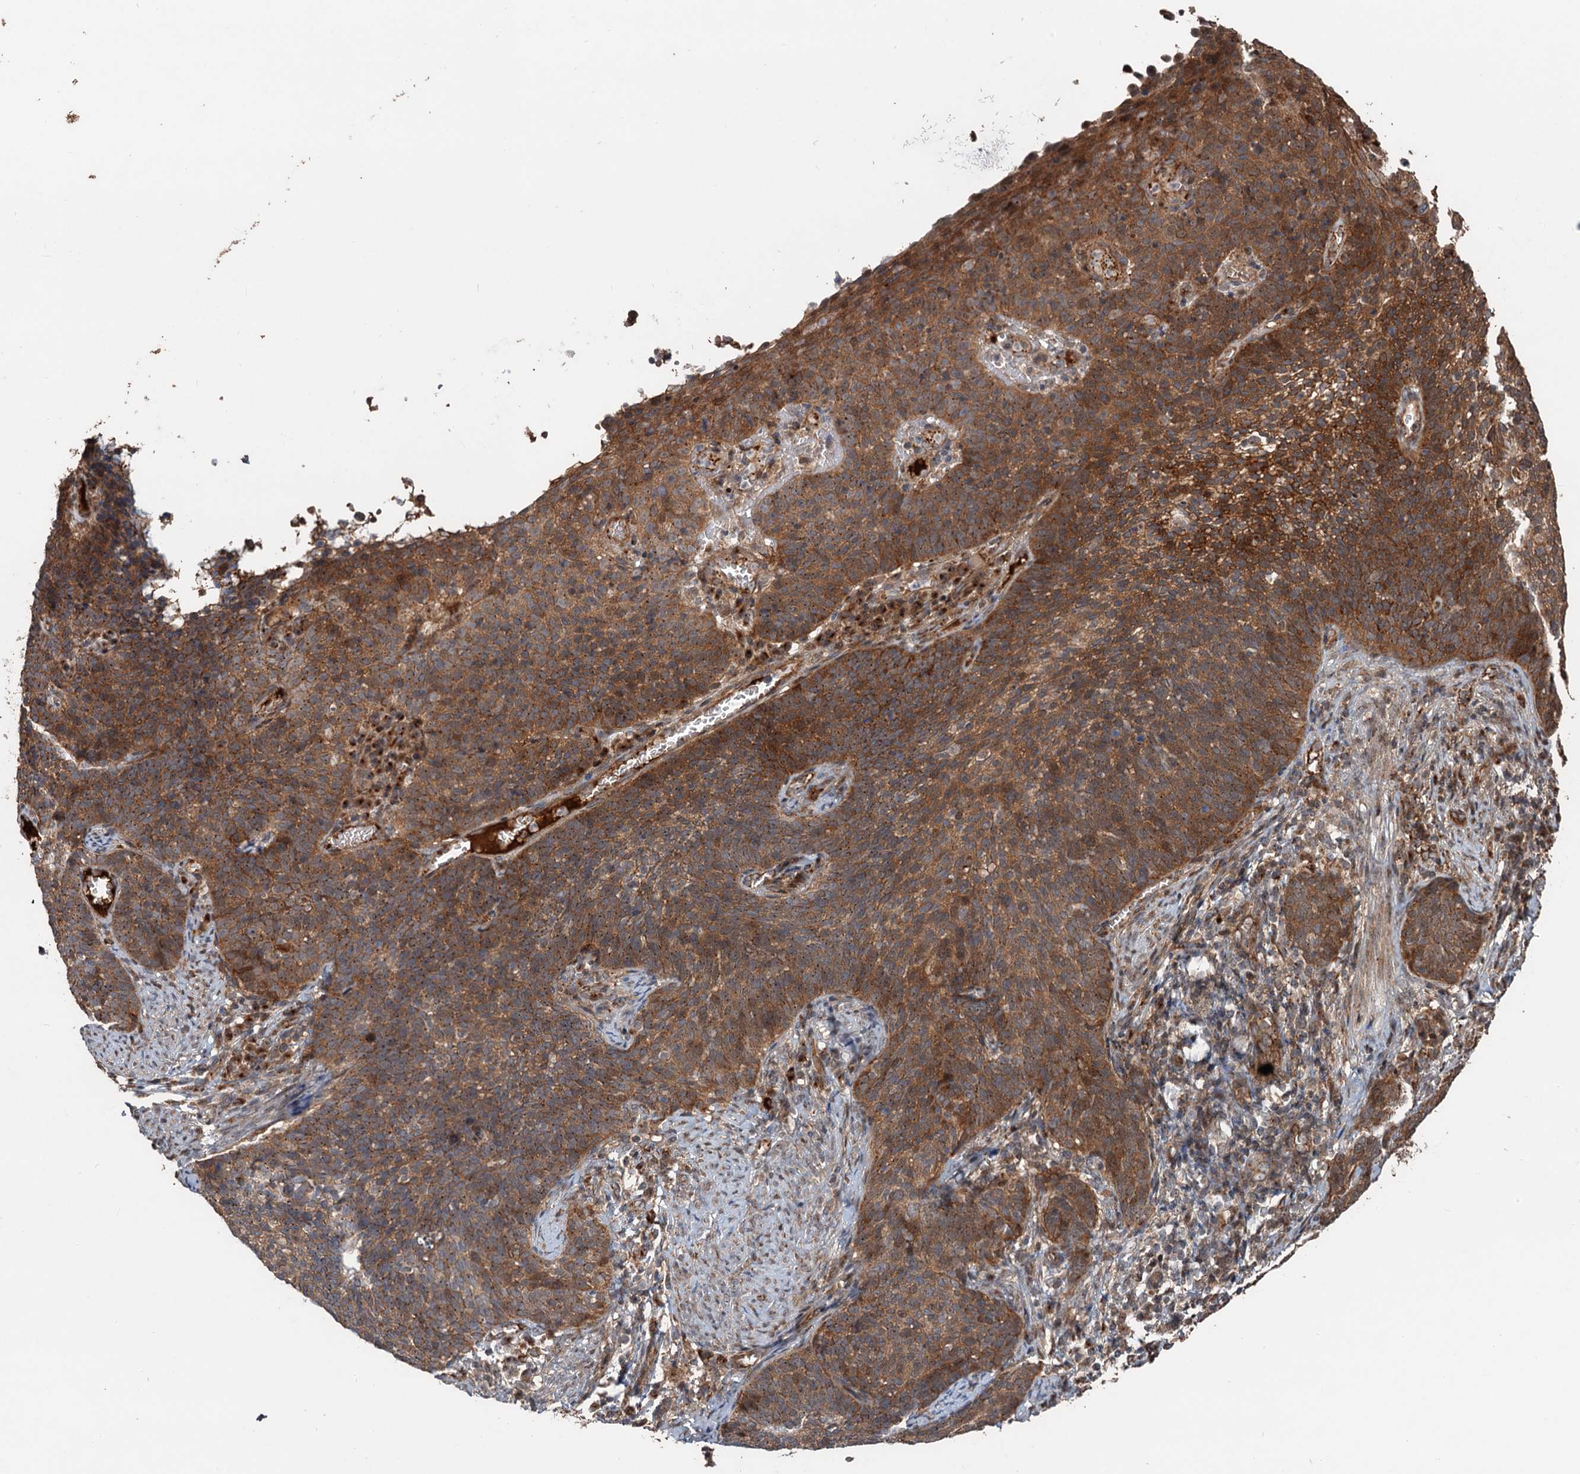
{"staining": {"intensity": "strong", "quantity": ">75%", "location": "cytoplasmic/membranous"}, "tissue": "cervical cancer", "cell_type": "Tumor cells", "image_type": "cancer", "snomed": [{"axis": "morphology", "description": "Normal tissue, NOS"}, {"axis": "morphology", "description": "Squamous cell carcinoma, NOS"}, {"axis": "topography", "description": "Cervix"}], "caption": "This is an image of immunohistochemistry staining of cervical cancer (squamous cell carcinoma), which shows strong staining in the cytoplasmic/membranous of tumor cells.", "gene": "DEXI", "patient": {"sex": "female", "age": 39}}